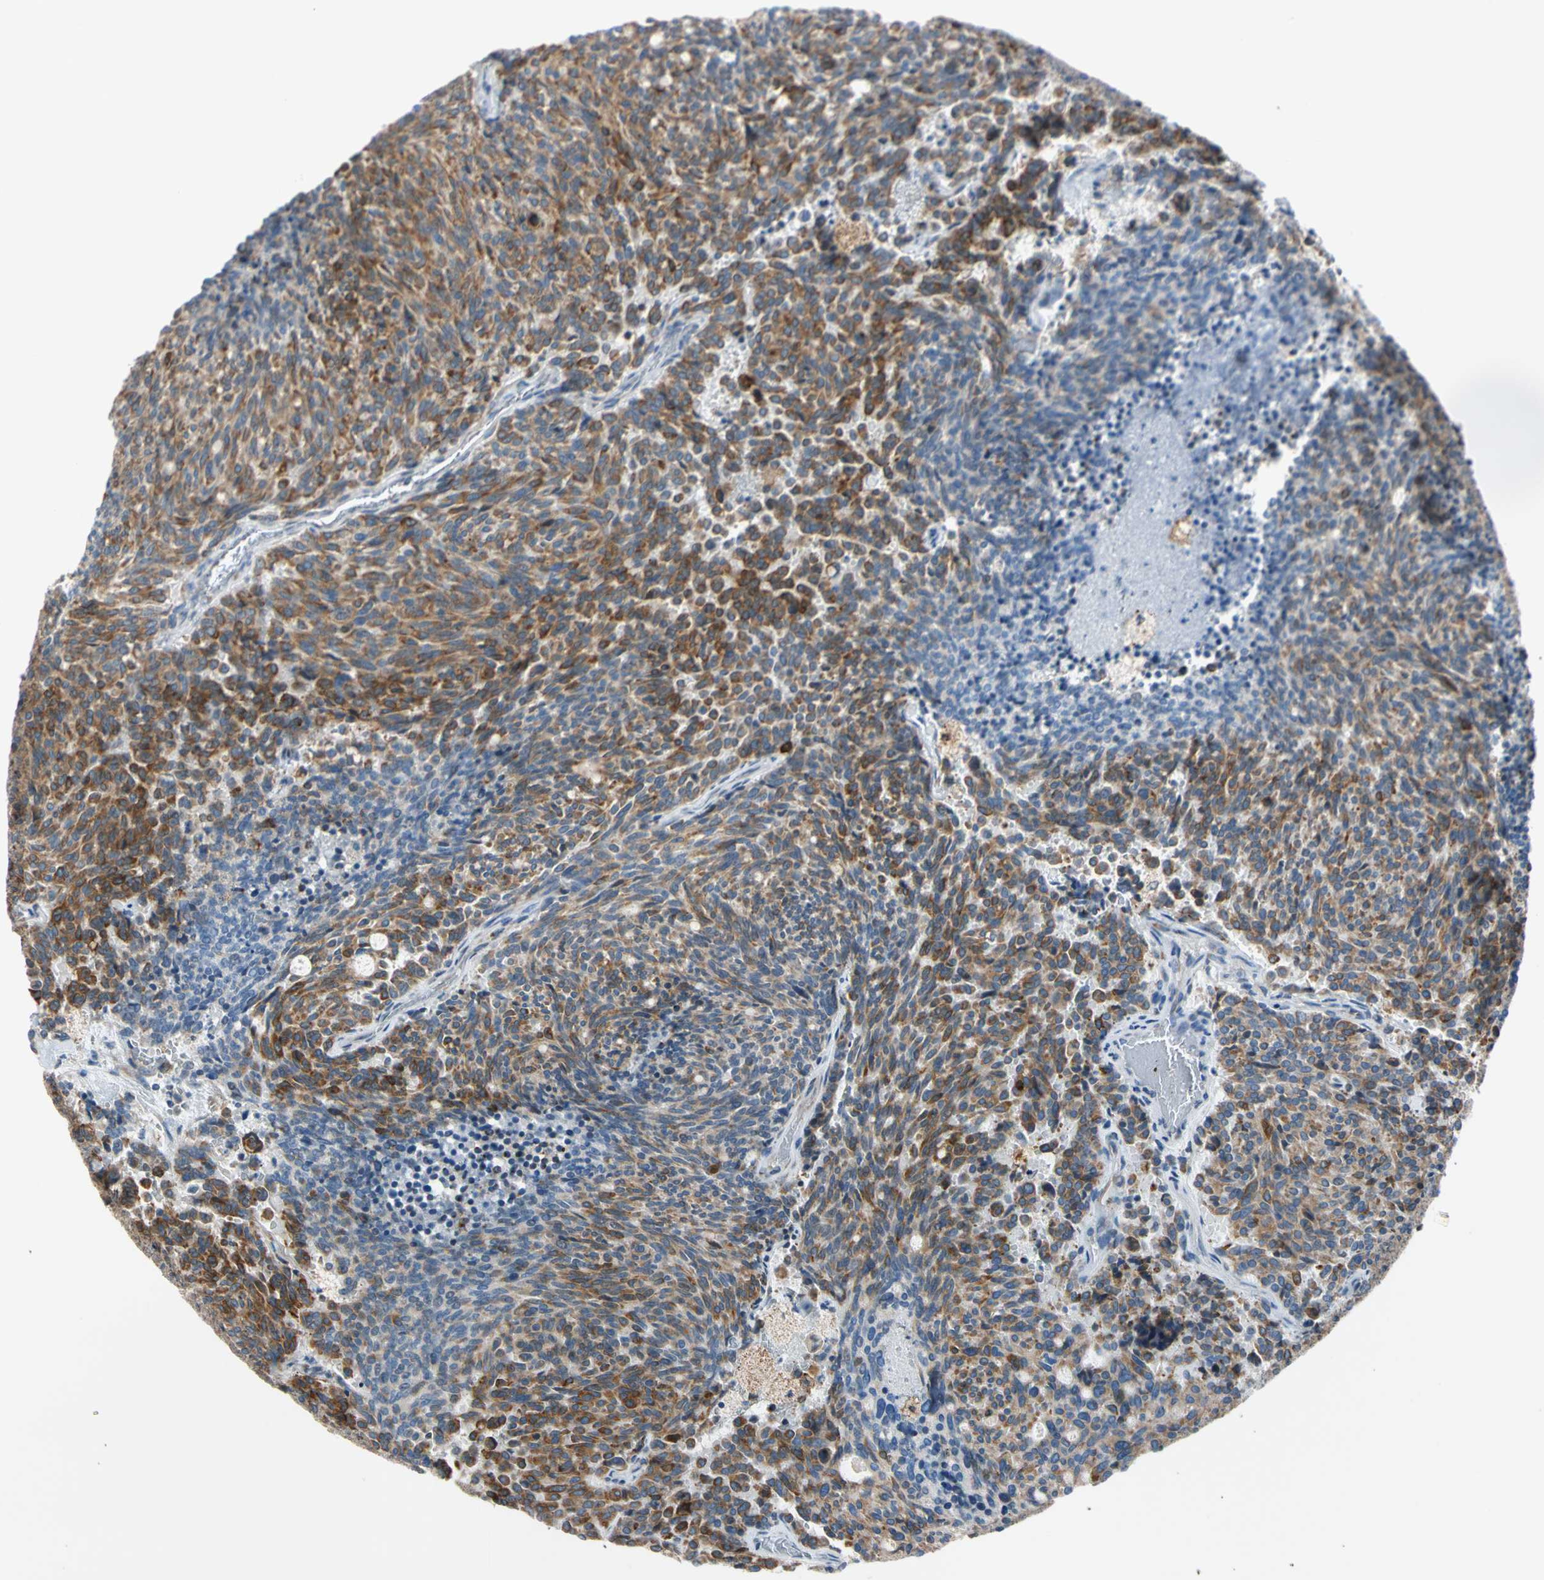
{"staining": {"intensity": "moderate", "quantity": ">75%", "location": "cytoplasmic/membranous"}, "tissue": "carcinoid", "cell_type": "Tumor cells", "image_type": "cancer", "snomed": [{"axis": "morphology", "description": "Carcinoid, malignant, NOS"}, {"axis": "topography", "description": "Pancreas"}], "caption": "A histopathology image showing moderate cytoplasmic/membranous positivity in approximately >75% of tumor cells in malignant carcinoid, as visualized by brown immunohistochemical staining.", "gene": "LRPAP1", "patient": {"sex": "female", "age": 54}}